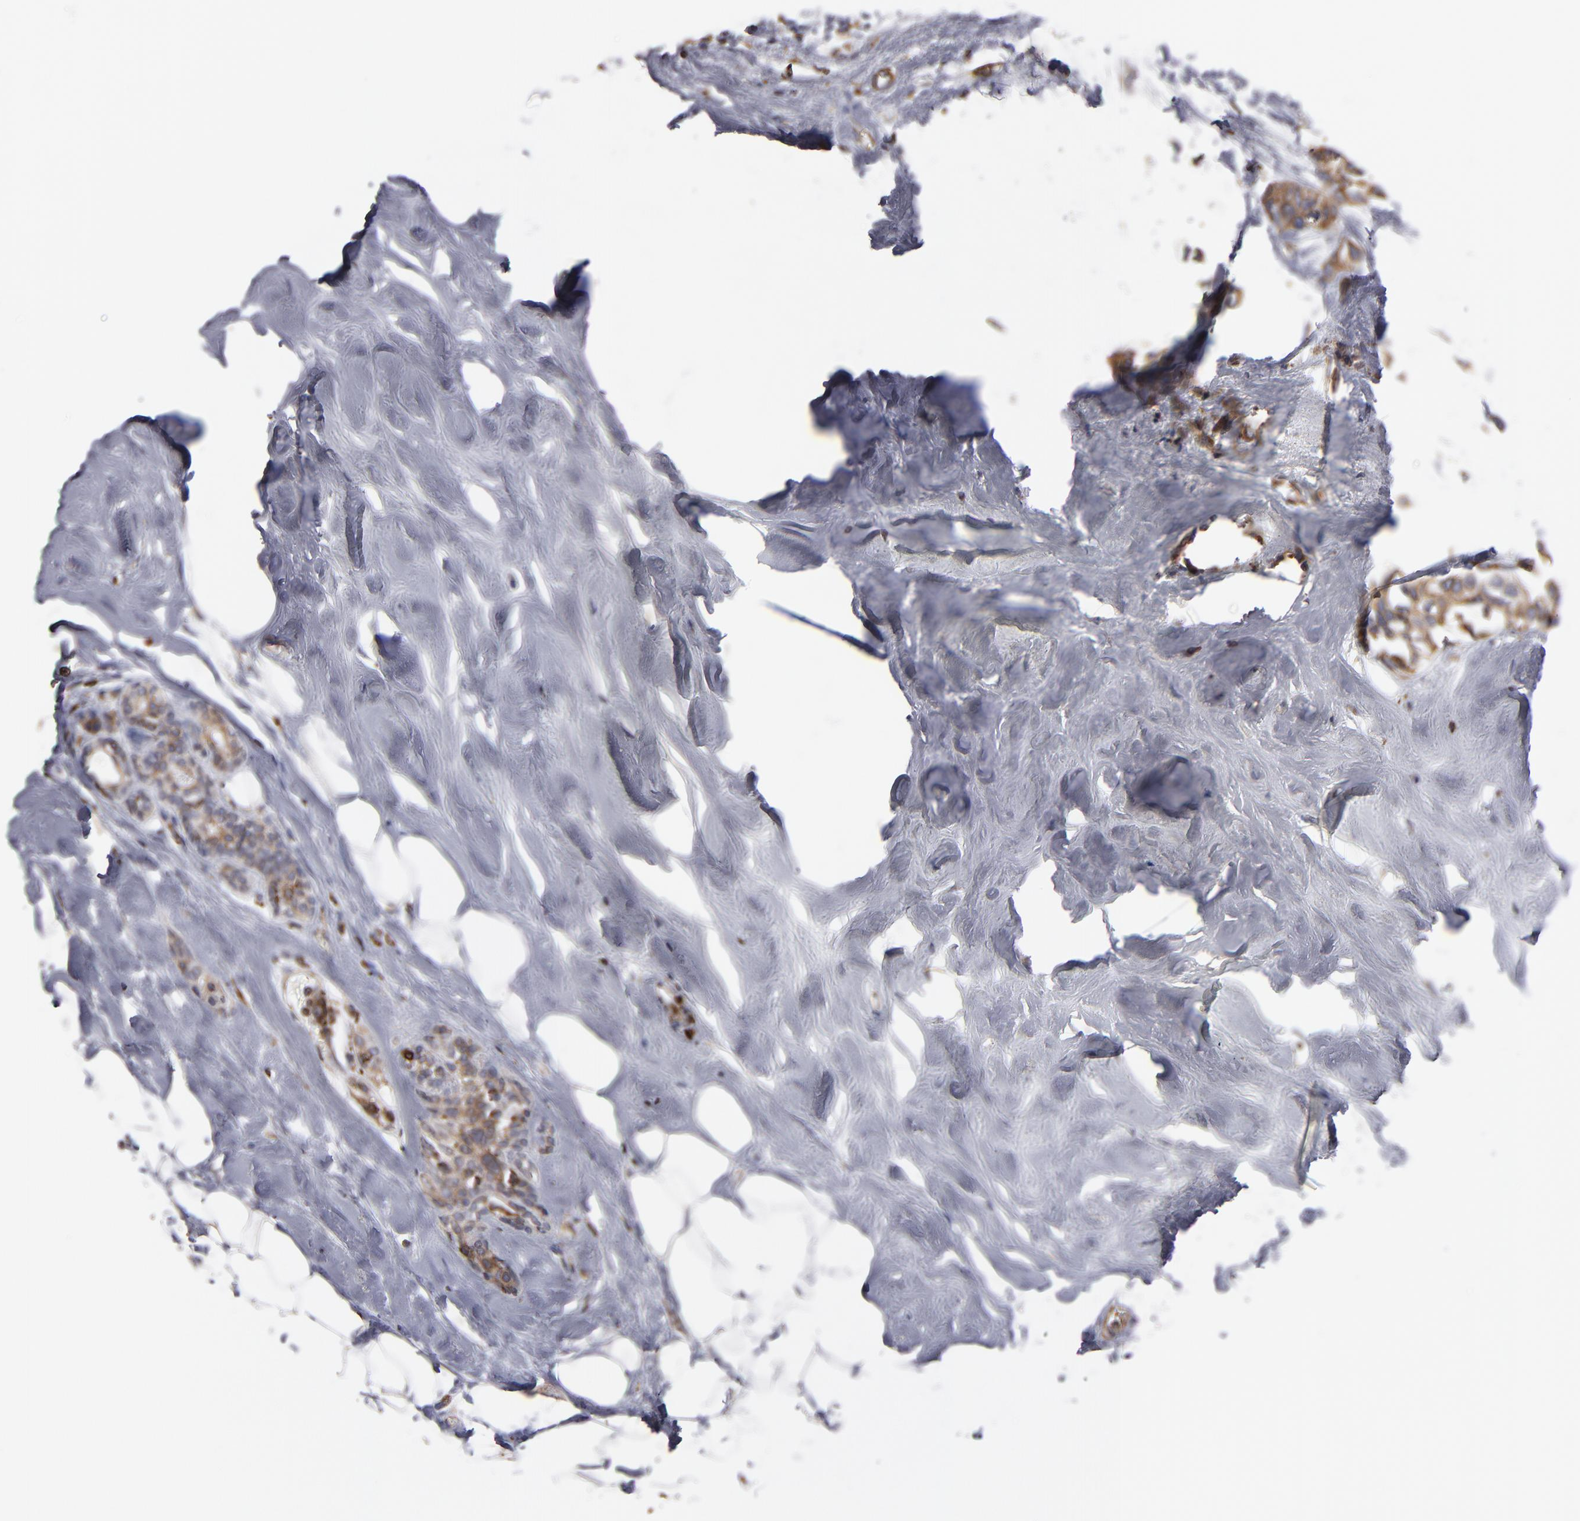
{"staining": {"intensity": "strong", "quantity": "25%-75%", "location": "cytoplasmic/membranous"}, "tissue": "breast cancer", "cell_type": "Tumor cells", "image_type": "cancer", "snomed": [{"axis": "morphology", "description": "Duct carcinoma"}, {"axis": "topography", "description": "Breast"}], "caption": "There is high levels of strong cytoplasmic/membranous expression in tumor cells of breast cancer, as demonstrated by immunohistochemical staining (brown color).", "gene": "TMX1", "patient": {"sex": "female", "age": 51}}